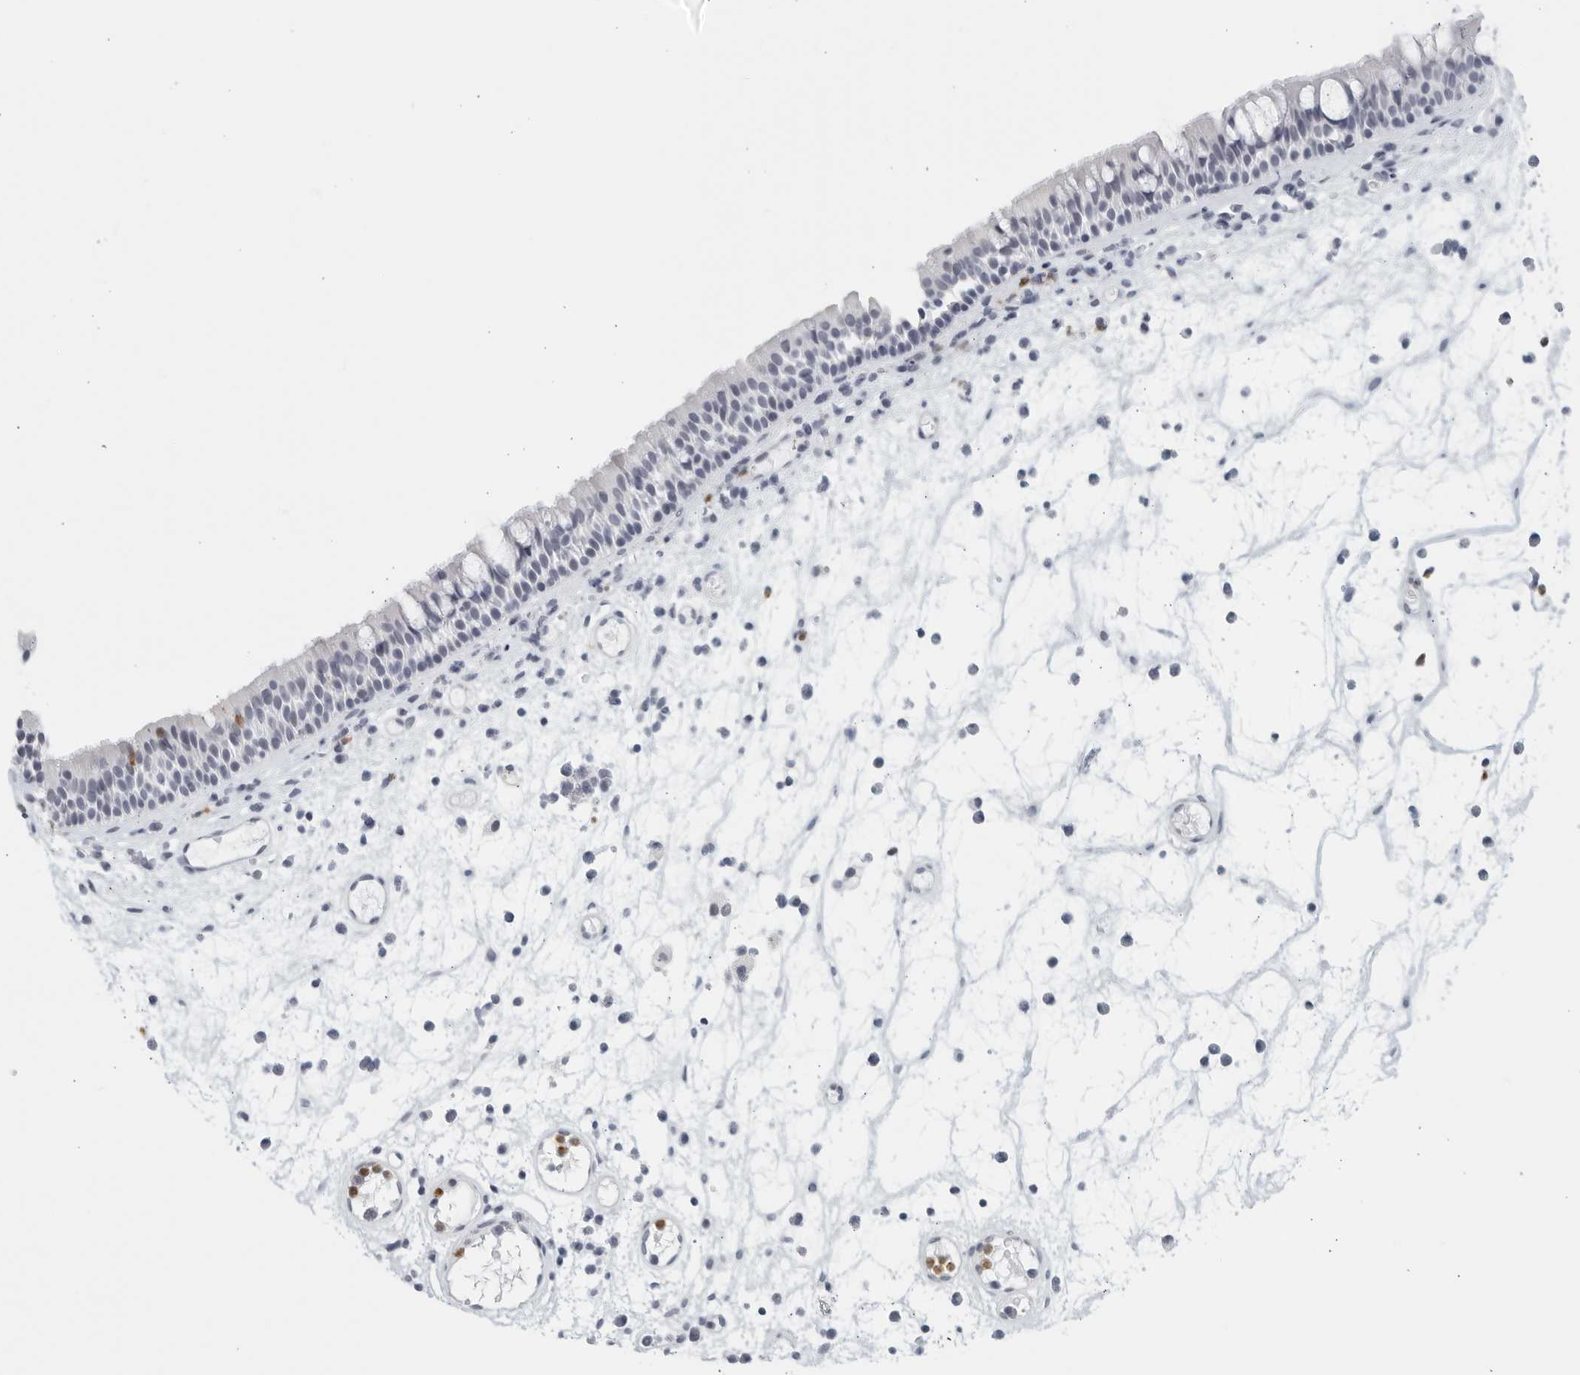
{"staining": {"intensity": "negative", "quantity": "none", "location": "none"}, "tissue": "nasopharynx", "cell_type": "Respiratory epithelial cells", "image_type": "normal", "snomed": [{"axis": "morphology", "description": "Normal tissue, NOS"}, {"axis": "morphology", "description": "Inflammation, NOS"}, {"axis": "morphology", "description": "Malignant melanoma, Metastatic site"}, {"axis": "topography", "description": "Nasopharynx"}], "caption": "There is no significant staining in respiratory epithelial cells of nasopharynx. (Immunohistochemistry (ihc), brightfield microscopy, high magnification).", "gene": "KLK7", "patient": {"sex": "male", "age": 70}}